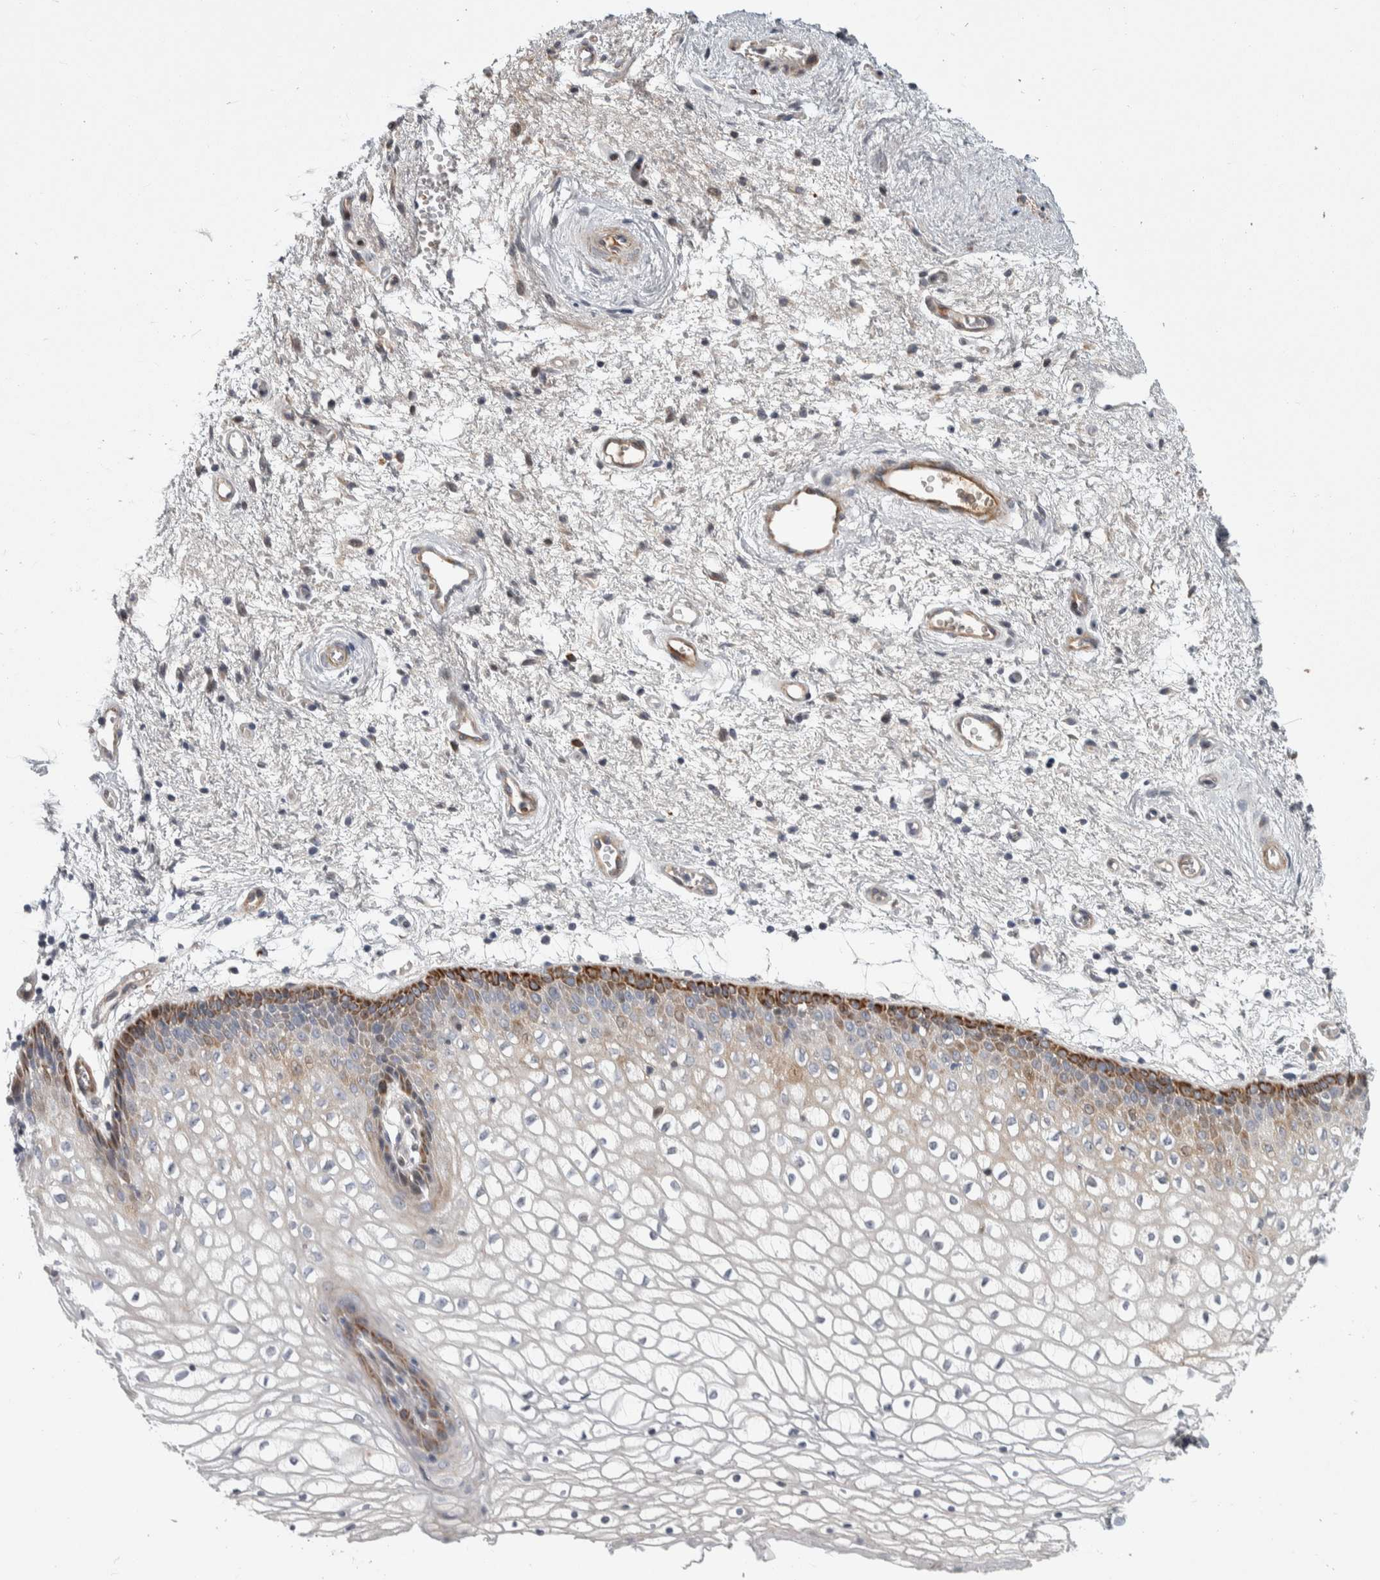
{"staining": {"intensity": "strong", "quantity": "<25%", "location": "cytoplasmic/membranous"}, "tissue": "vagina", "cell_type": "Squamous epithelial cells", "image_type": "normal", "snomed": [{"axis": "morphology", "description": "Normal tissue, NOS"}, {"axis": "topography", "description": "Vagina"}], "caption": "Immunohistochemistry of benign vagina shows medium levels of strong cytoplasmic/membranous positivity in approximately <25% of squamous epithelial cells. (DAB (3,3'-diaminobenzidine) = brown stain, brightfield microscopy at high magnification).", "gene": "PSMG3", "patient": {"sex": "female", "age": 34}}